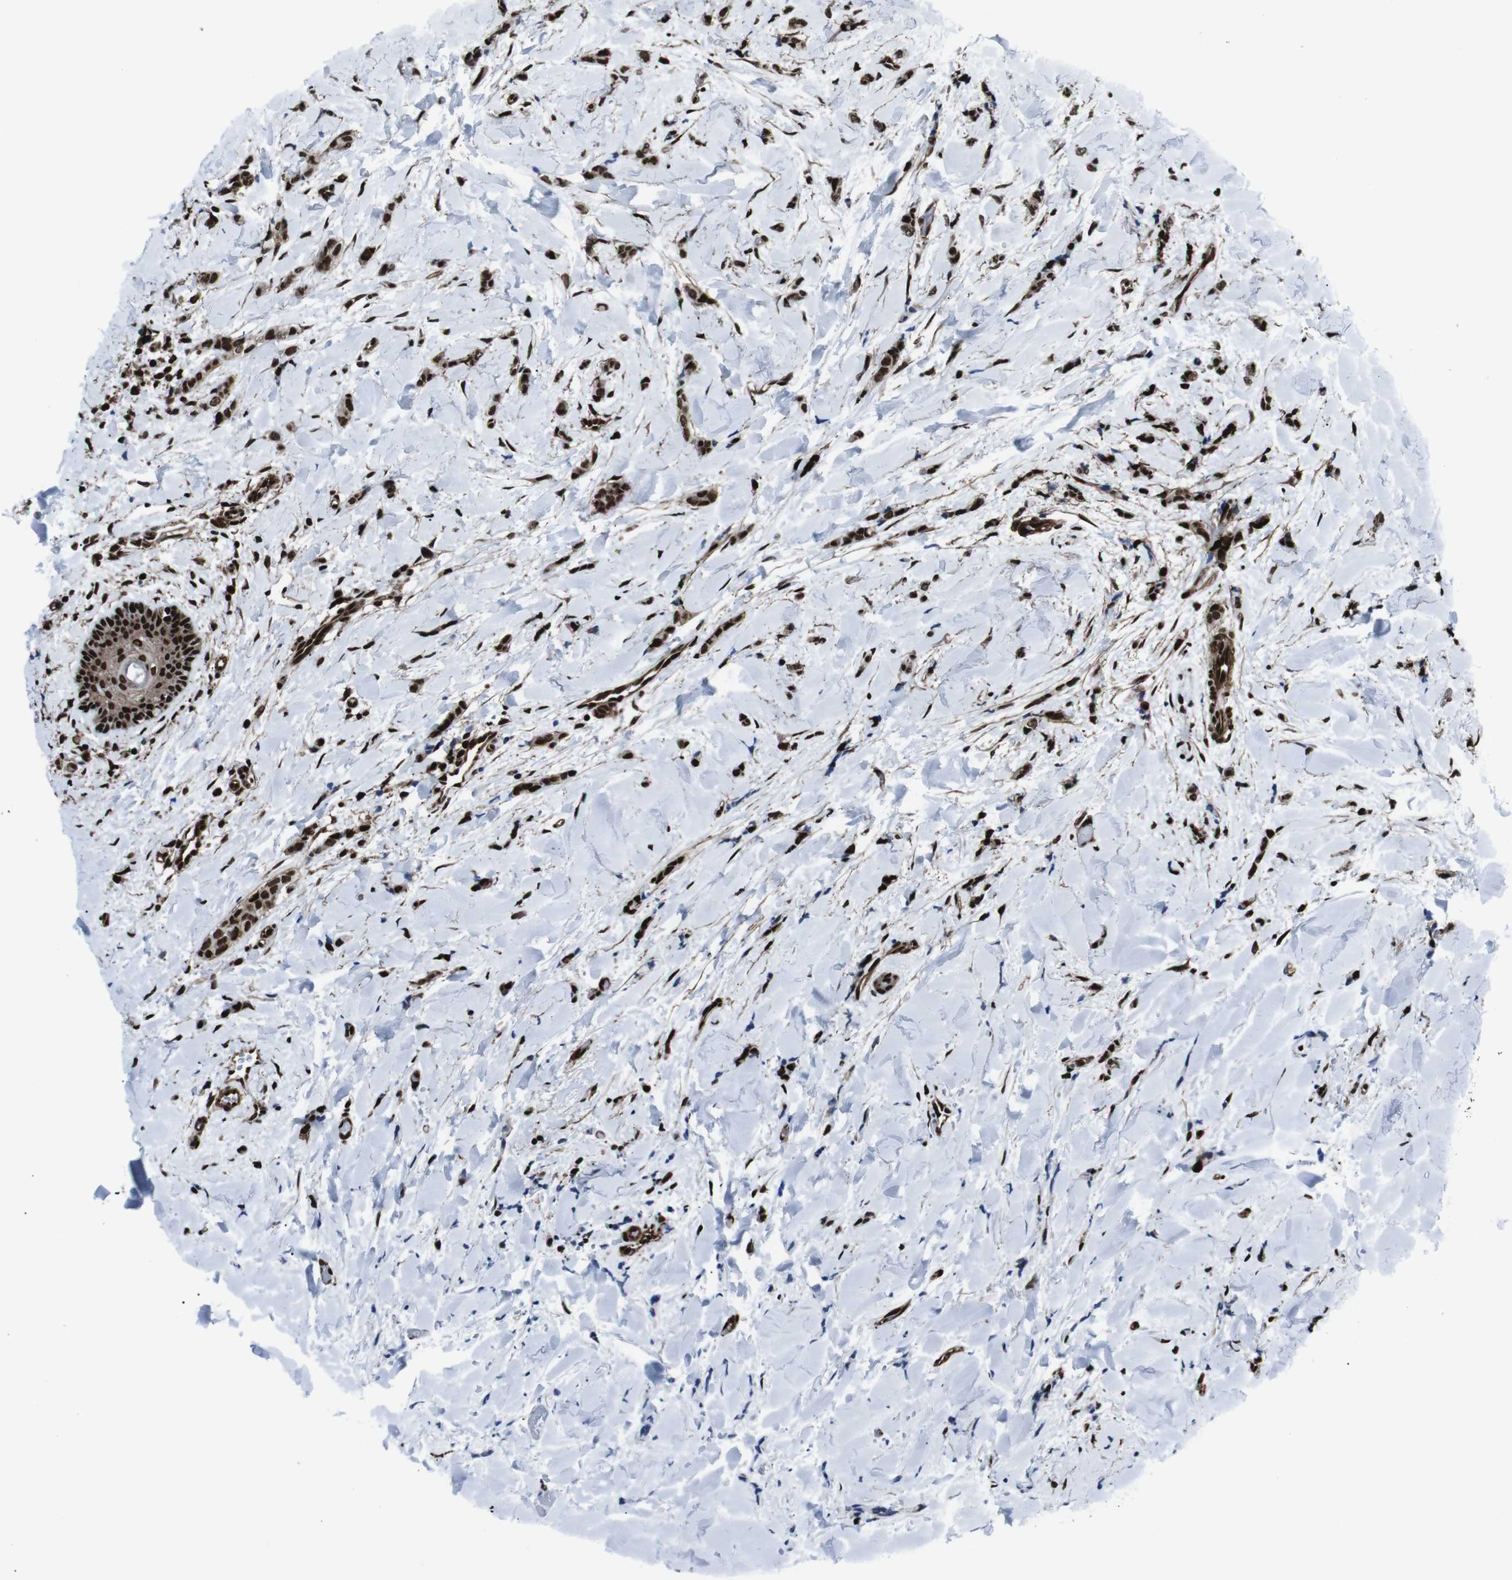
{"staining": {"intensity": "strong", "quantity": ">75%", "location": "cytoplasmic/membranous,nuclear"}, "tissue": "breast cancer", "cell_type": "Tumor cells", "image_type": "cancer", "snomed": [{"axis": "morphology", "description": "Lobular carcinoma"}, {"axis": "topography", "description": "Skin"}, {"axis": "topography", "description": "Breast"}], "caption": "Immunohistochemical staining of human lobular carcinoma (breast) reveals high levels of strong cytoplasmic/membranous and nuclear expression in about >75% of tumor cells.", "gene": "HNRNPU", "patient": {"sex": "female", "age": 46}}